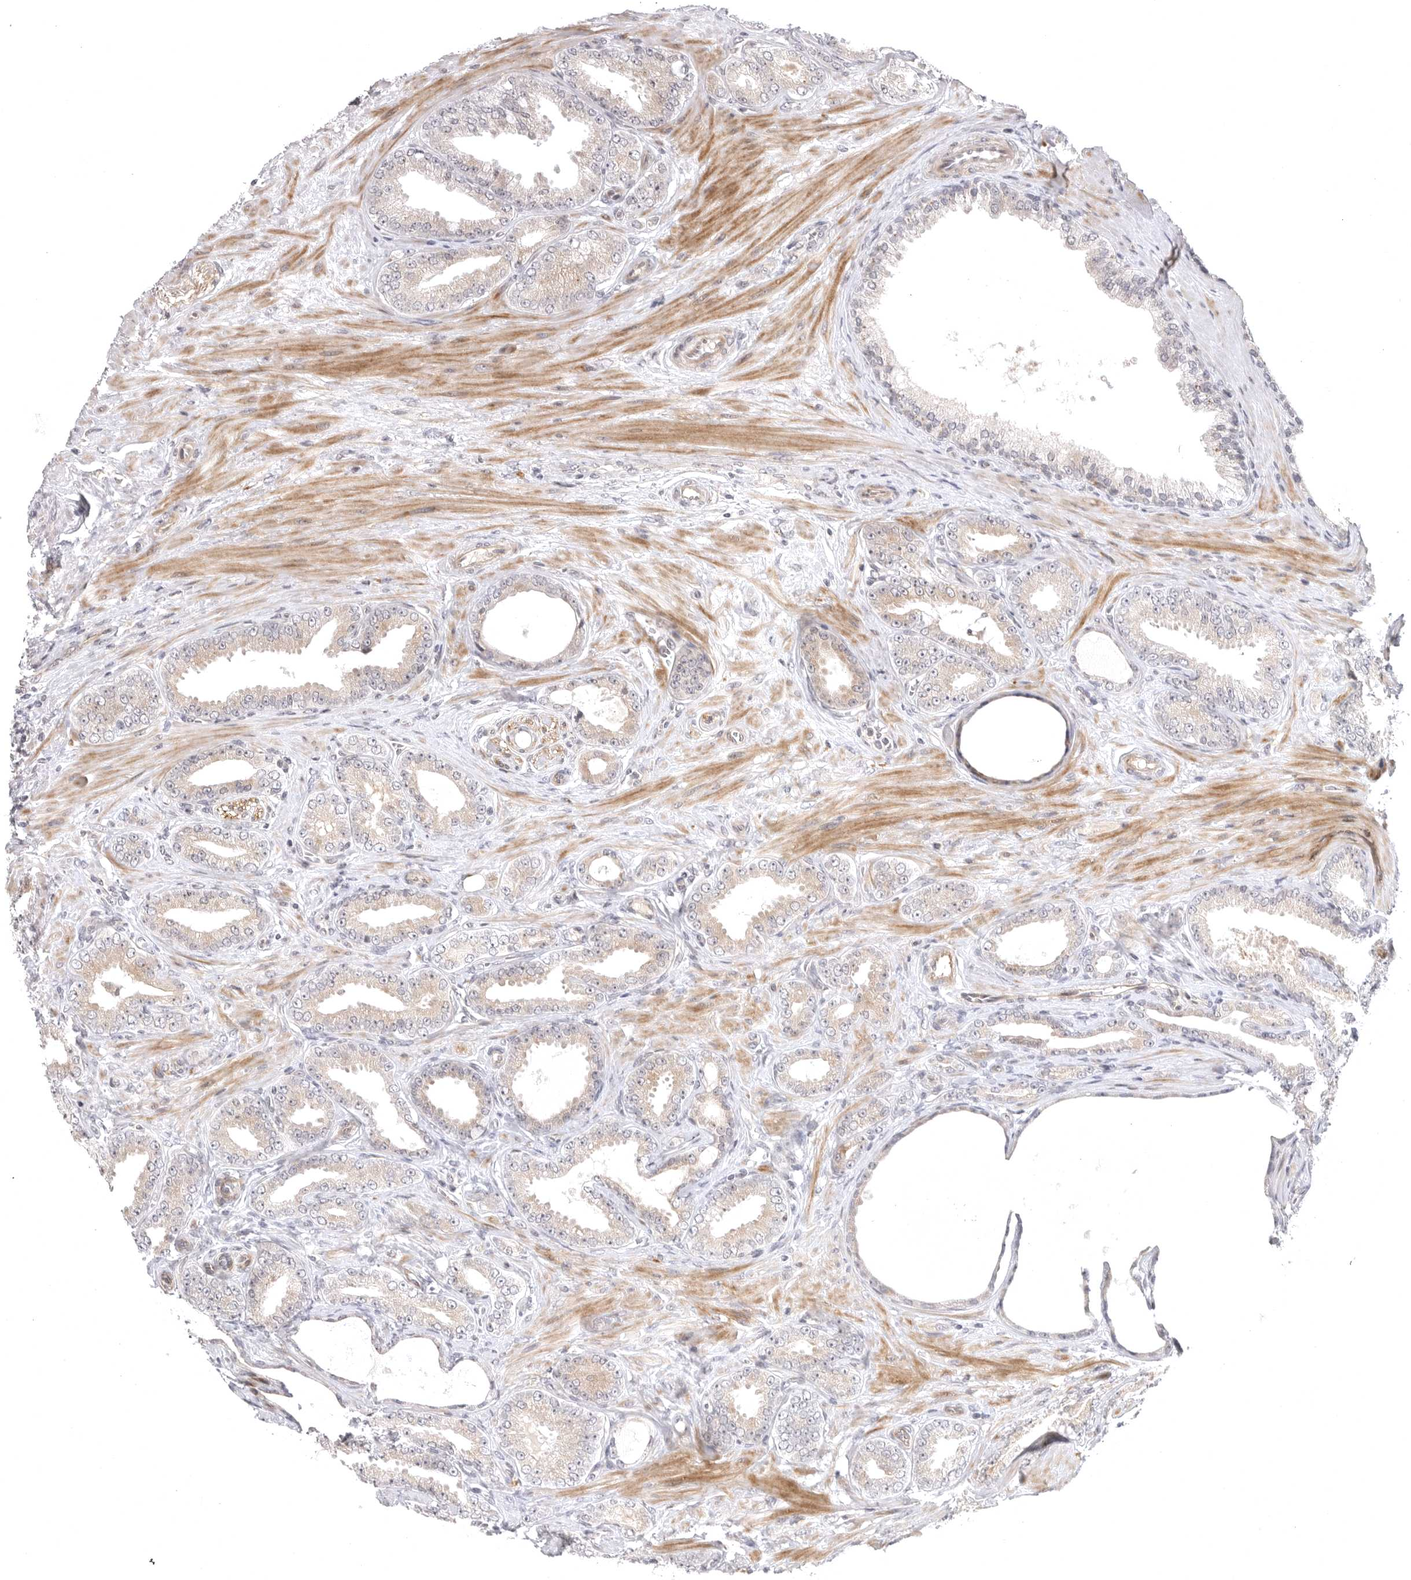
{"staining": {"intensity": "weak", "quantity": "<25%", "location": "cytoplasmic/membranous"}, "tissue": "prostate cancer", "cell_type": "Tumor cells", "image_type": "cancer", "snomed": [{"axis": "morphology", "description": "Adenocarcinoma, Low grade"}, {"axis": "topography", "description": "Prostate"}], "caption": "Prostate cancer (adenocarcinoma (low-grade)) was stained to show a protein in brown. There is no significant staining in tumor cells.", "gene": "CD300LD", "patient": {"sex": "male", "age": 63}}